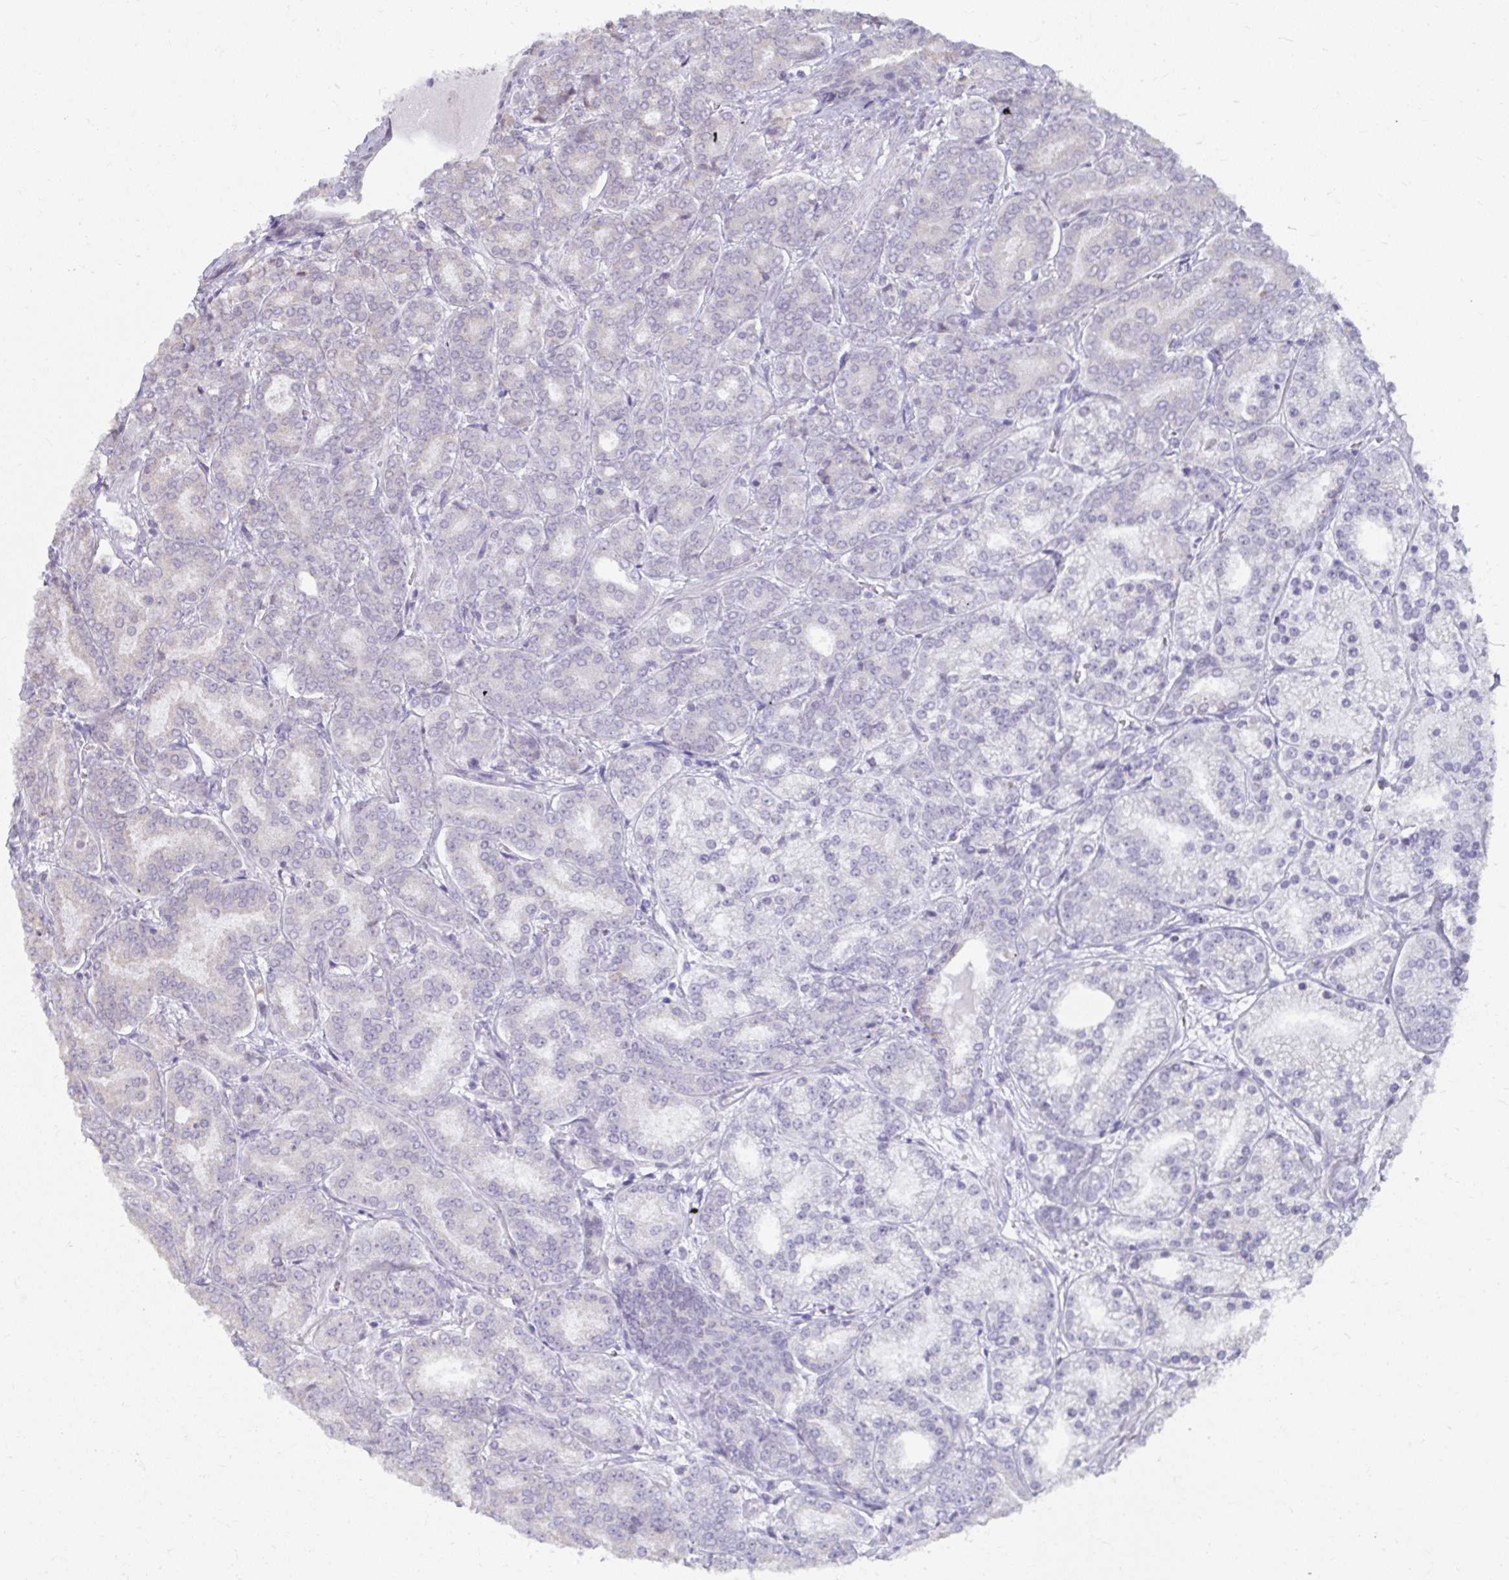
{"staining": {"intensity": "negative", "quantity": "none", "location": "none"}, "tissue": "prostate cancer", "cell_type": "Tumor cells", "image_type": "cancer", "snomed": [{"axis": "morphology", "description": "Adenocarcinoma, High grade"}, {"axis": "topography", "description": "Prostate"}], "caption": "Immunohistochemical staining of prostate cancer displays no significant positivity in tumor cells. (DAB immunohistochemistry (IHC) visualized using brightfield microscopy, high magnification).", "gene": "NMNAT1", "patient": {"sex": "male", "age": 72}}